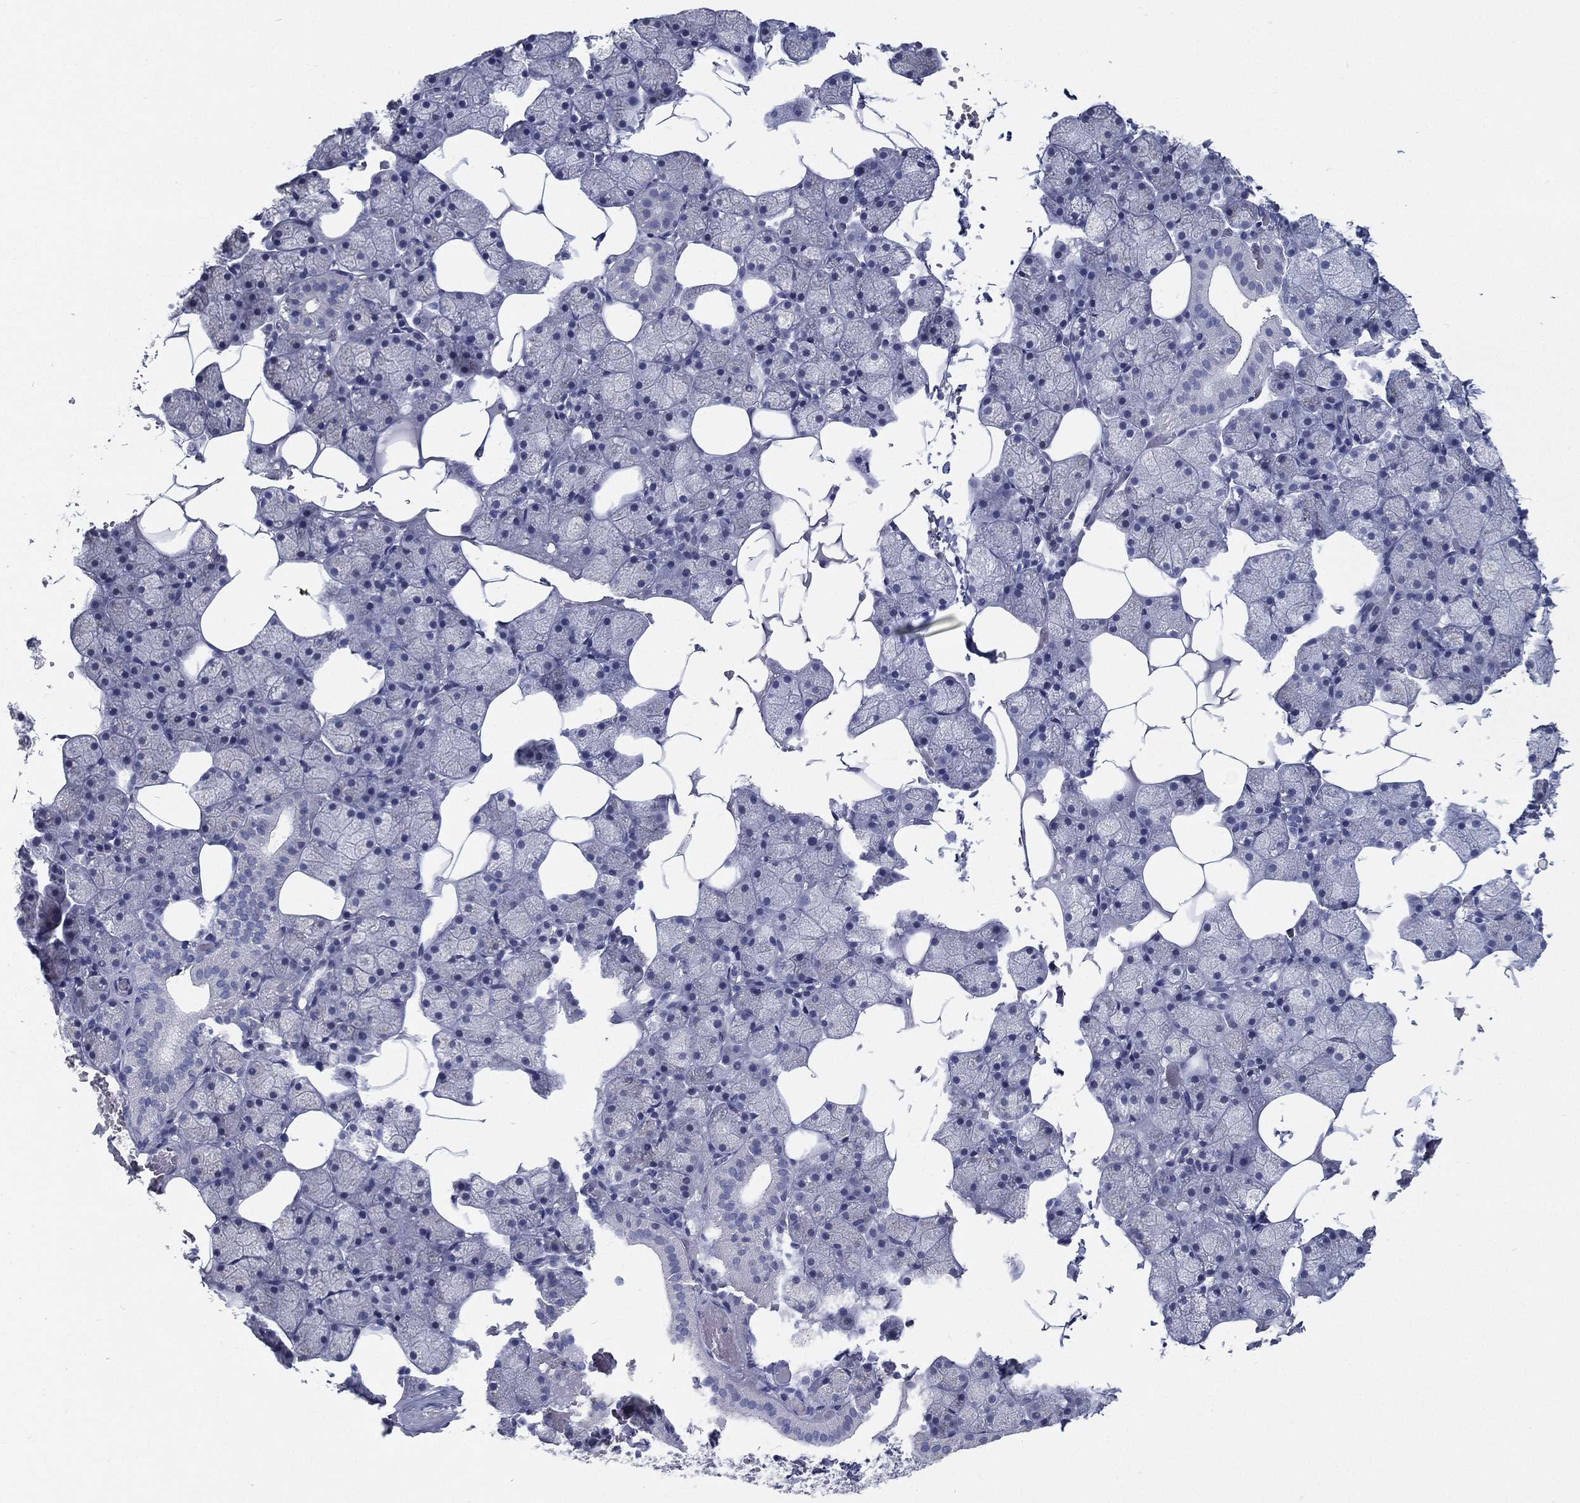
{"staining": {"intensity": "negative", "quantity": "none", "location": "none"}, "tissue": "salivary gland", "cell_type": "Glandular cells", "image_type": "normal", "snomed": [{"axis": "morphology", "description": "Normal tissue, NOS"}, {"axis": "topography", "description": "Salivary gland"}], "caption": "An immunohistochemistry (IHC) micrograph of benign salivary gland is shown. There is no staining in glandular cells of salivary gland.", "gene": "RSPH4A", "patient": {"sex": "male", "age": 38}}